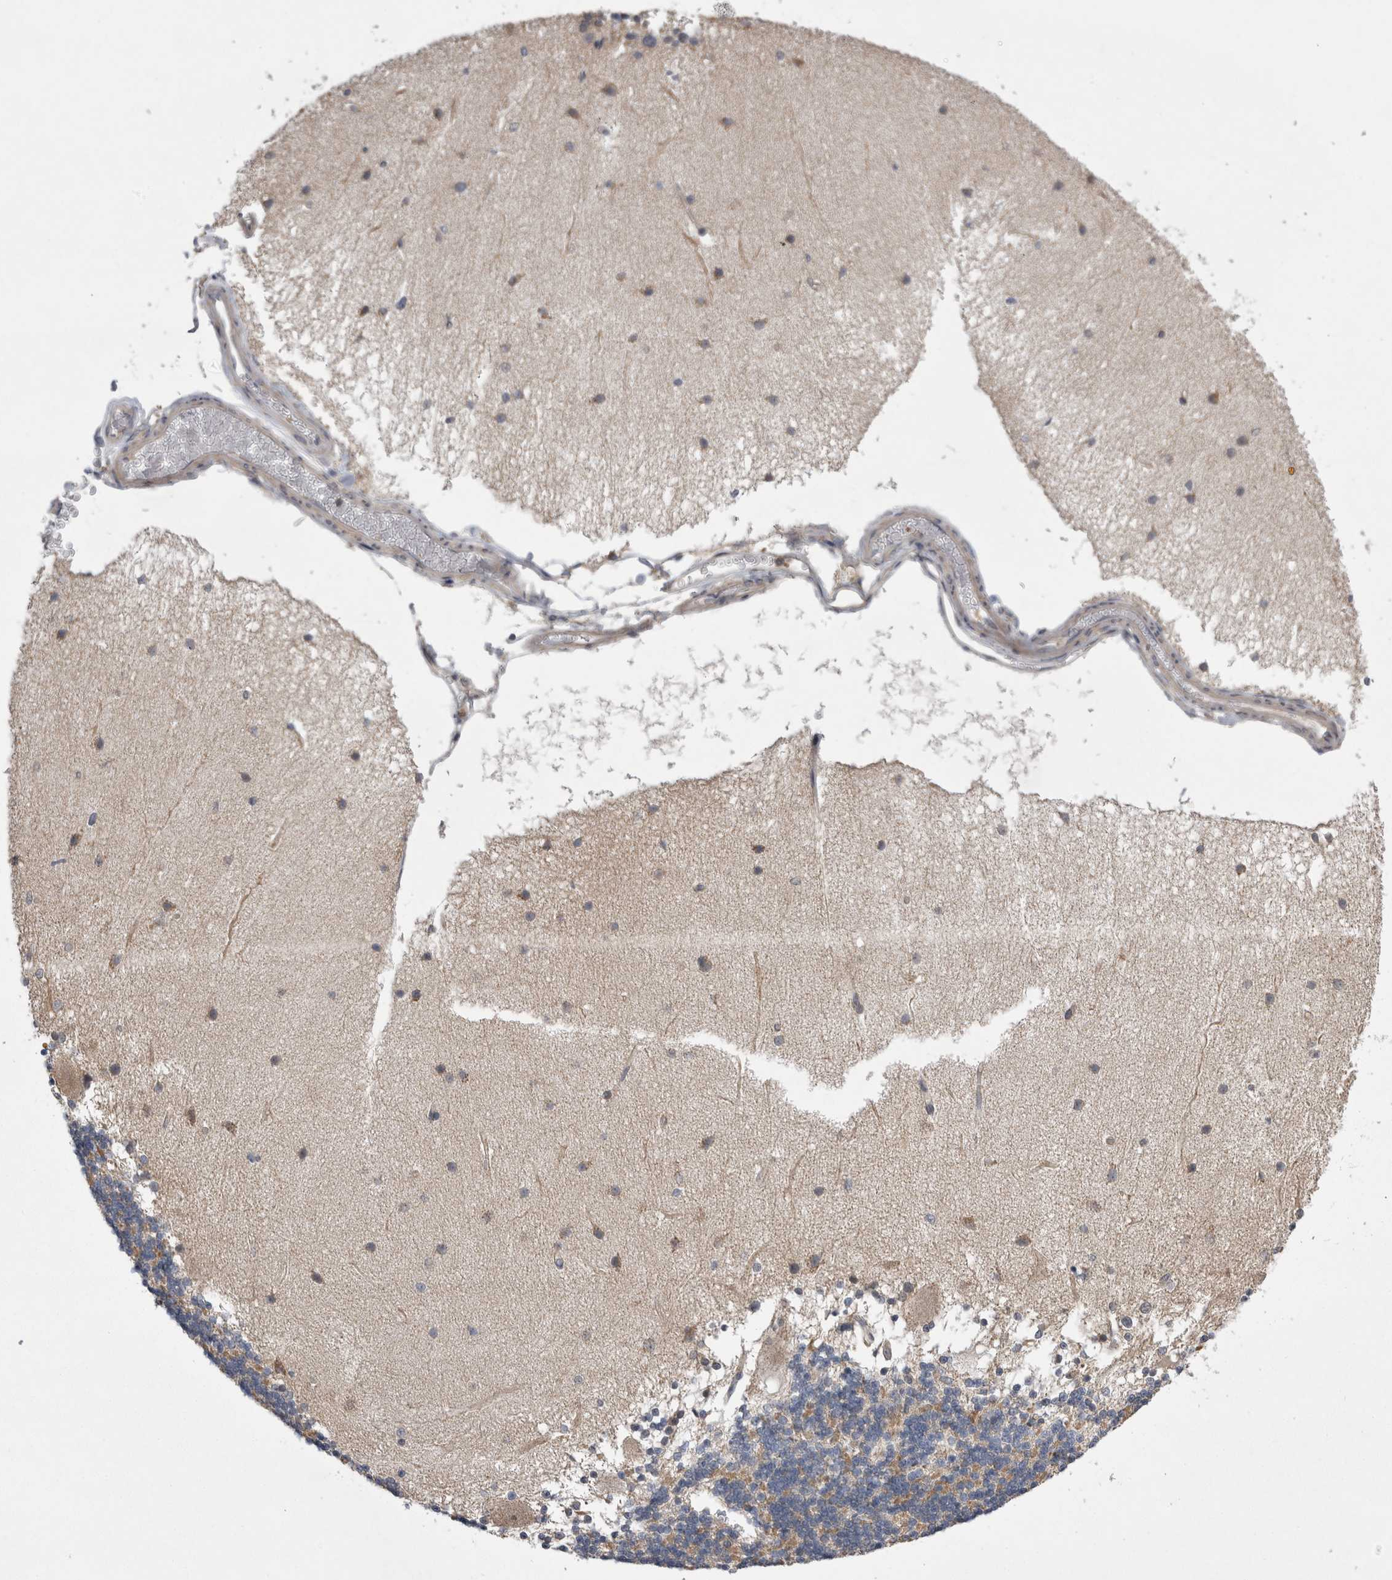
{"staining": {"intensity": "weak", "quantity": "25%-75%", "location": "cytoplasmic/membranous"}, "tissue": "cerebellum", "cell_type": "Cells in granular layer", "image_type": "normal", "snomed": [{"axis": "morphology", "description": "Normal tissue, NOS"}, {"axis": "topography", "description": "Cerebellum"}], "caption": "High-power microscopy captured an immunohistochemistry photomicrograph of unremarkable cerebellum, revealing weak cytoplasmic/membranous expression in approximately 25%-75% of cells in granular layer.", "gene": "ARHGAP29", "patient": {"sex": "female", "age": 54}}